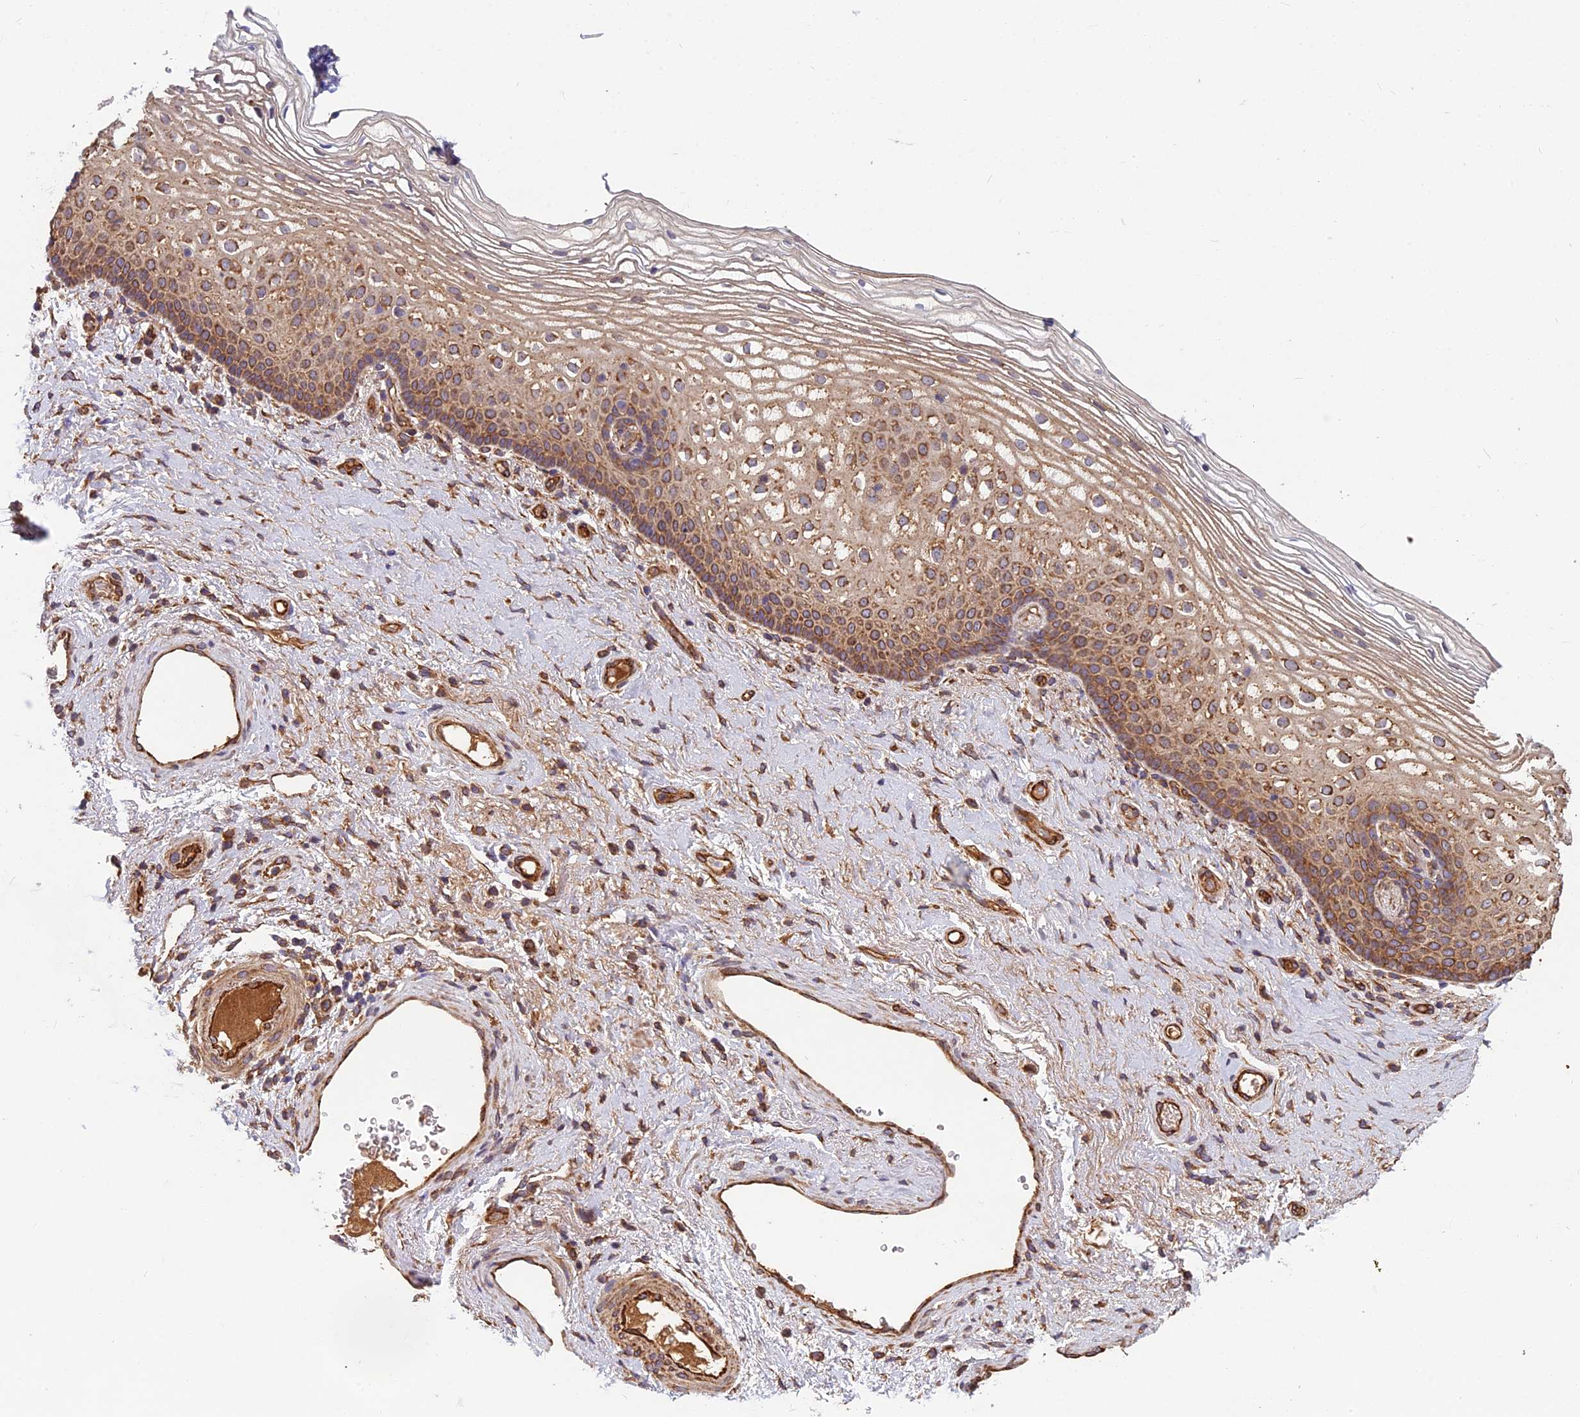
{"staining": {"intensity": "moderate", "quantity": ">75%", "location": "cytoplasmic/membranous"}, "tissue": "vagina", "cell_type": "Squamous epithelial cells", "image_type": "normal", "snomed": [{"axis": "morphology", "description": "Normal tissue, NOS"}, {"axis": "topography", "description": "Vagina"}], "caption": "Benign vagina demonstrates moderate cytoplasmic/membranous expression in about >75% of squamous epithelial cells, visualized by immunohistochemistry. (IHC, brightfield microscopy, high magnification).", "gene": "SPDL1", "patient": {"sex": "female", "age": 60}}